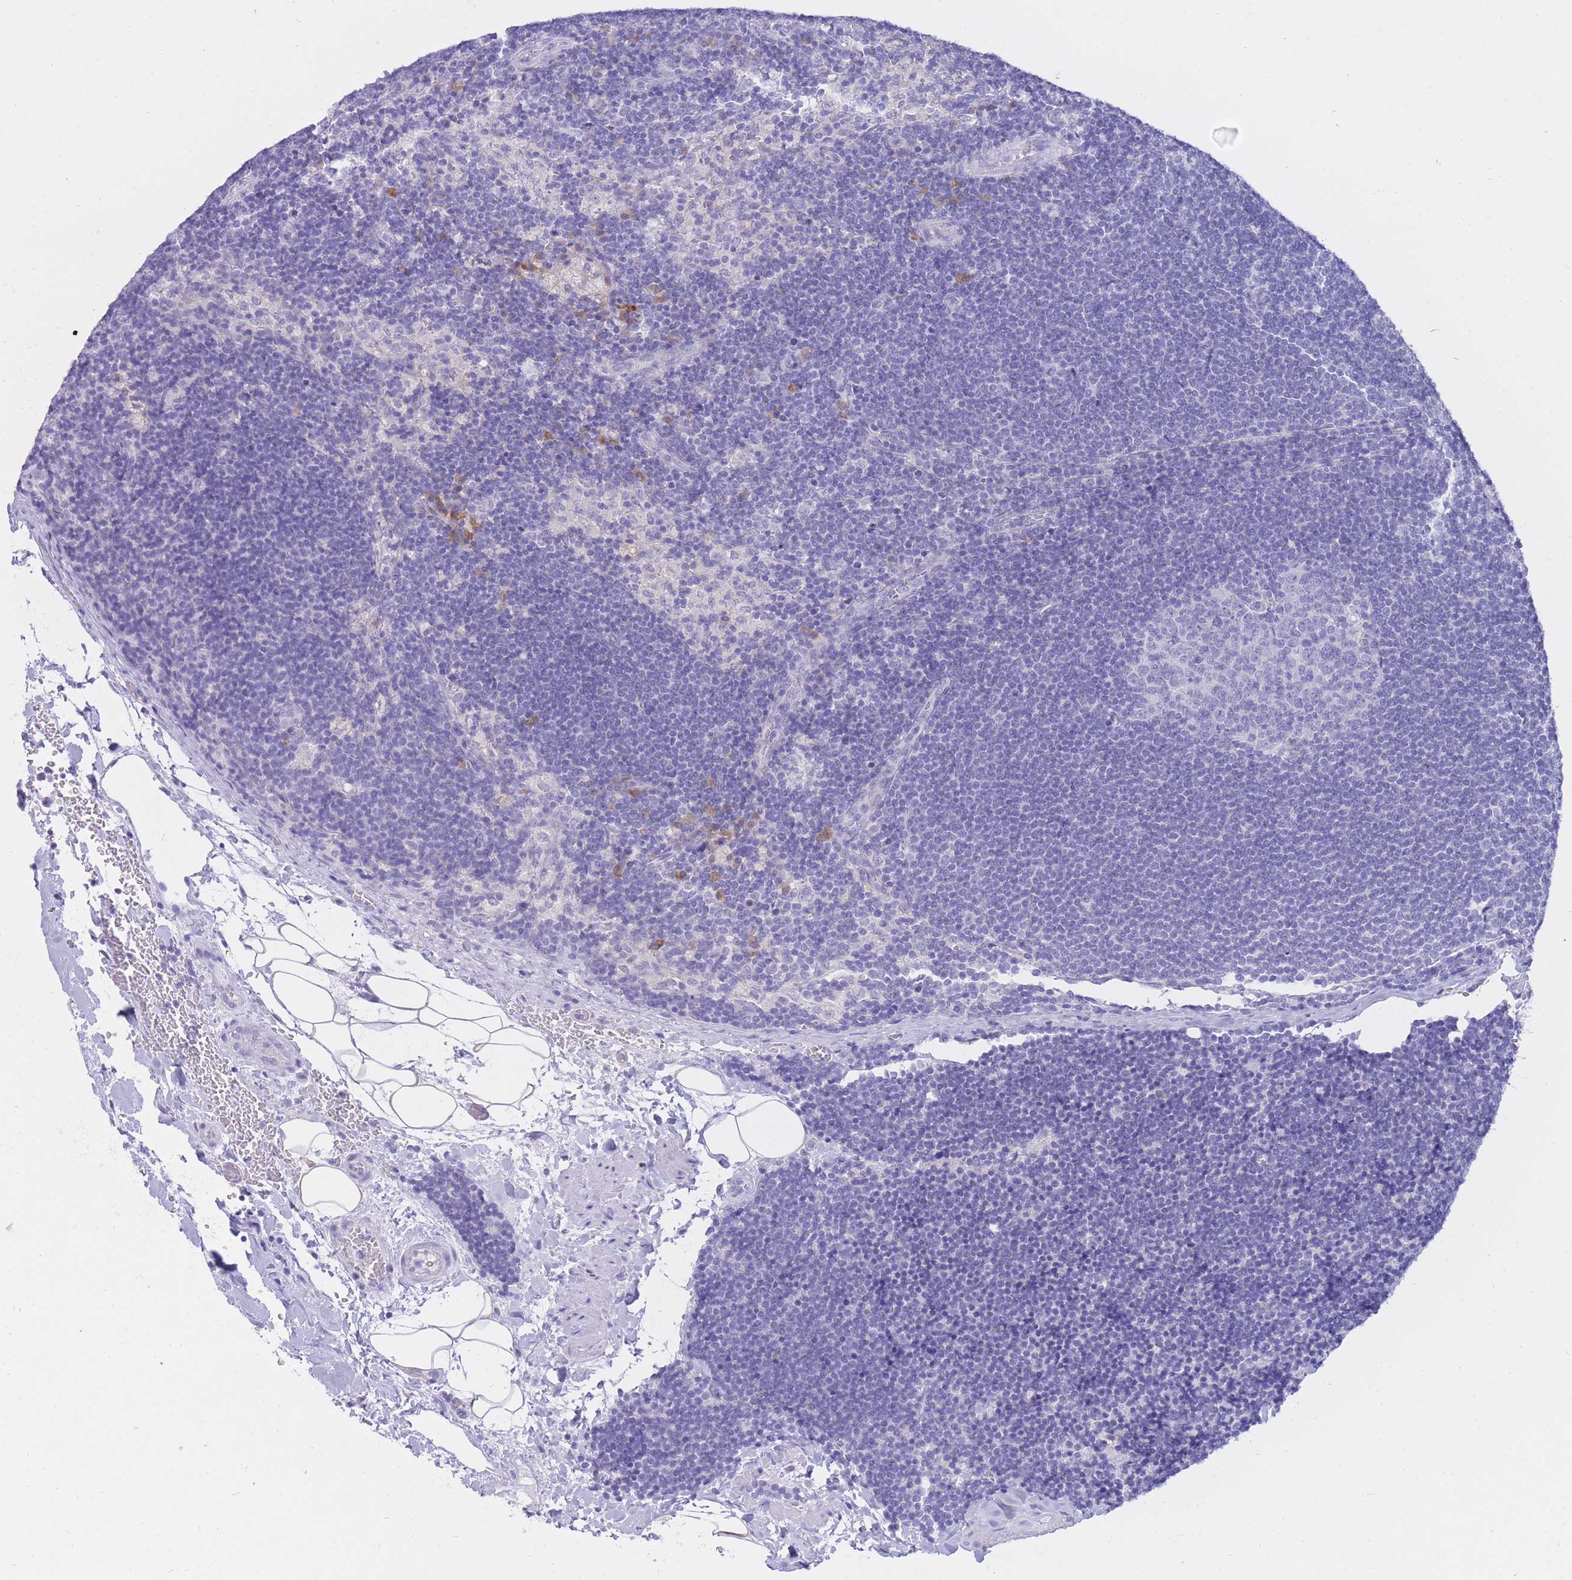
{"staining": {"intensity": "negative", "quantity": "none", "location": "none"}, "tissue": "lymph node", "cell_type": "Germinal center cells", "image_type": "normal", "snomed": [{"axis": "morphology", "description": "Normal tissue, NOS"}, {"axis": "topography", "description": "Lymph node"}], "caption": "Germinal center cells are negative for brown protein staining in normal lymph node. (Stains: DAB (3,3'-diaminobenzidine) immunohistochemistry with hematoxylin counter stain, Microscopy: brightfield microscopy at high magnification).", "gene": "SSUH2", "patient": {"sex": "male", "age": 24}}